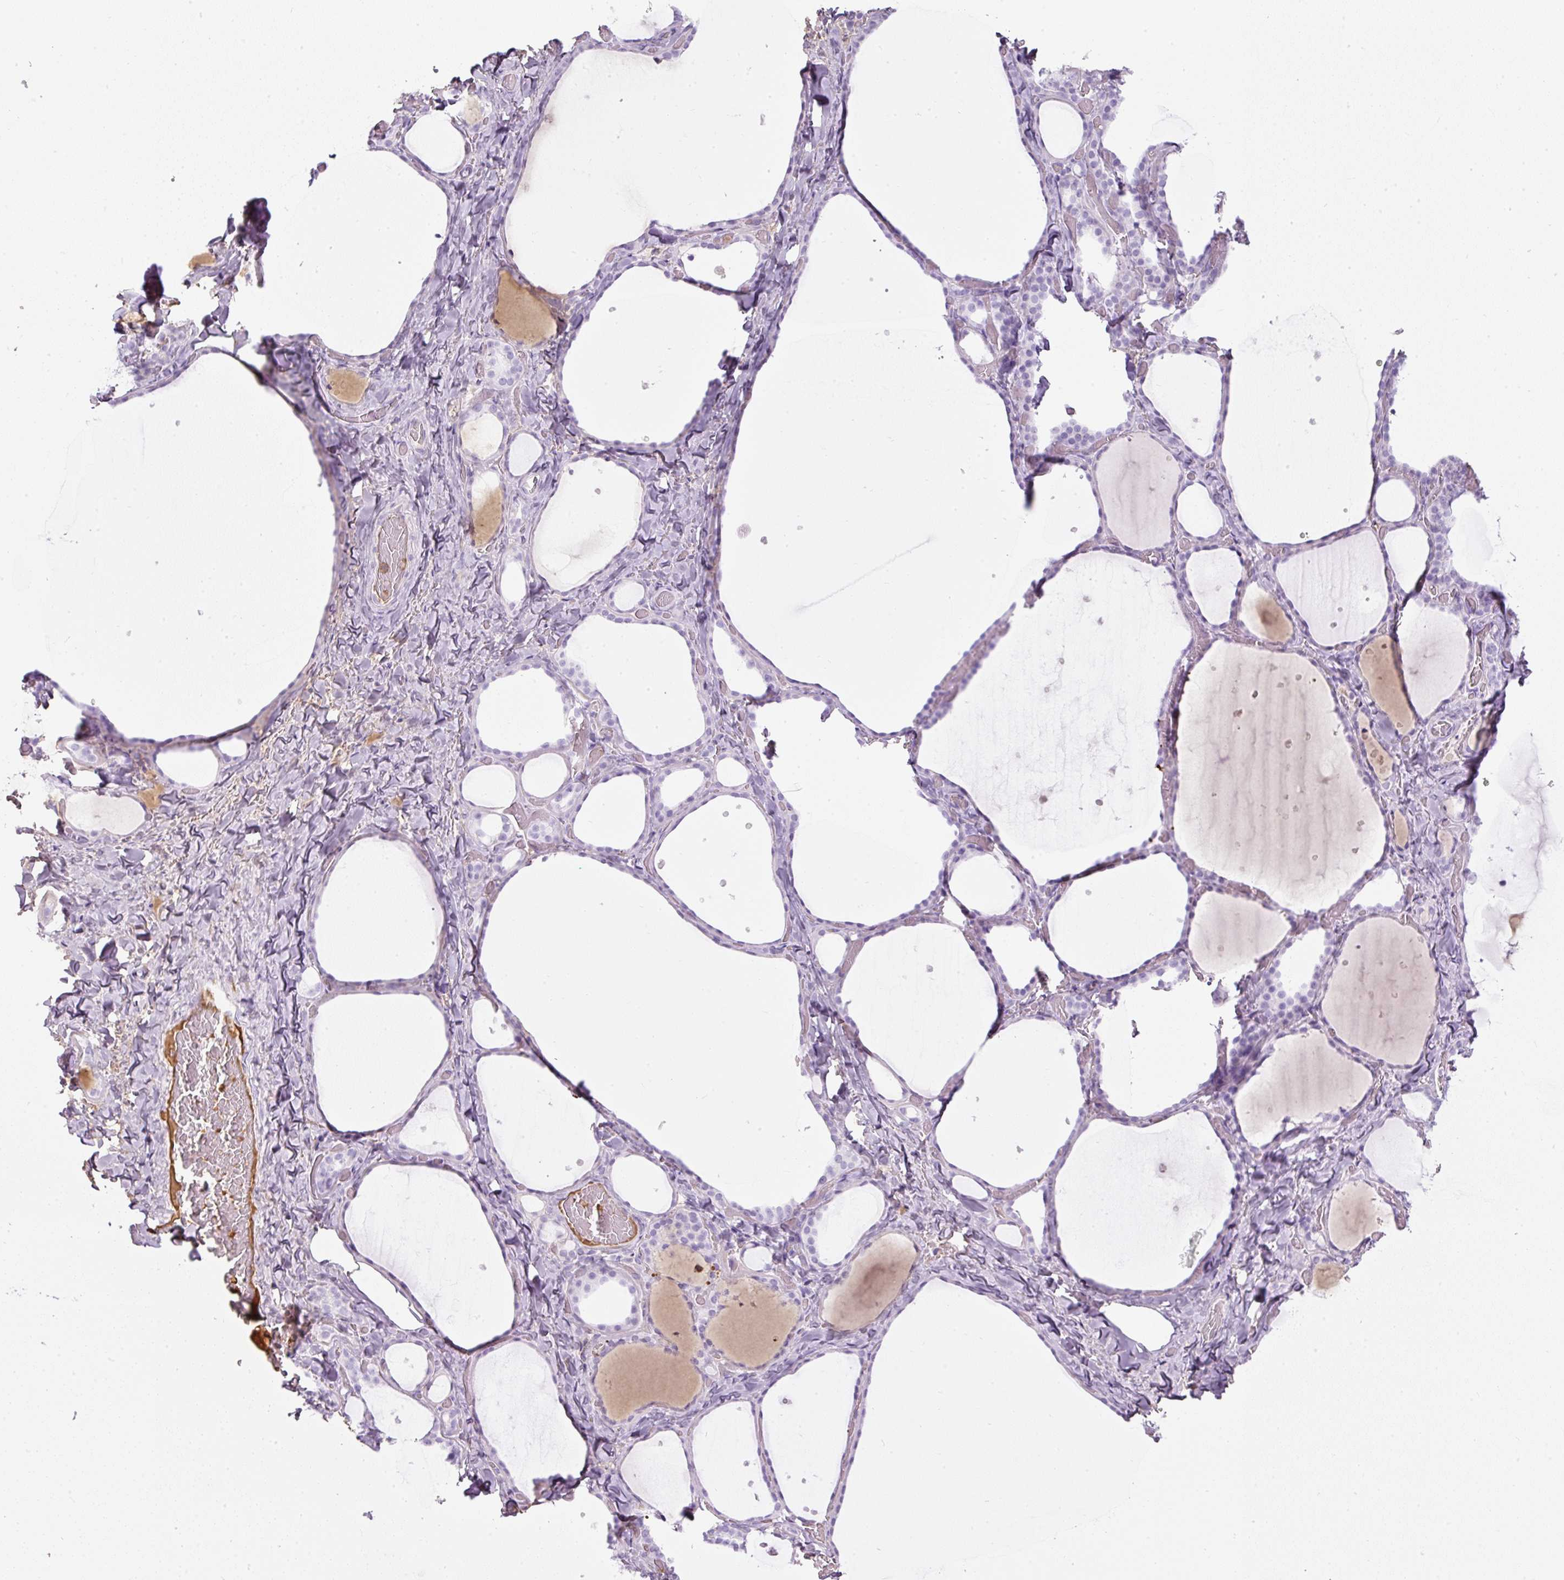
{"staining": {"intensity": "negative", "quantity": "none", "location": "none"}, "tissue": "thyroid gland", "cell_type": "Glandular cells", "image_type": "normal", "snomed": [{"axis": "morphology", "description": "Normal tissue, NOS"}, {"axis": "topography", "description": "Thyroid gland"}], "caption": "This is an IHC histopathology image of normal thyroid gland. There is no positivity in glandular cells.", "gene": "APOA1", "patient": {"sex": "female", "age": 36}}